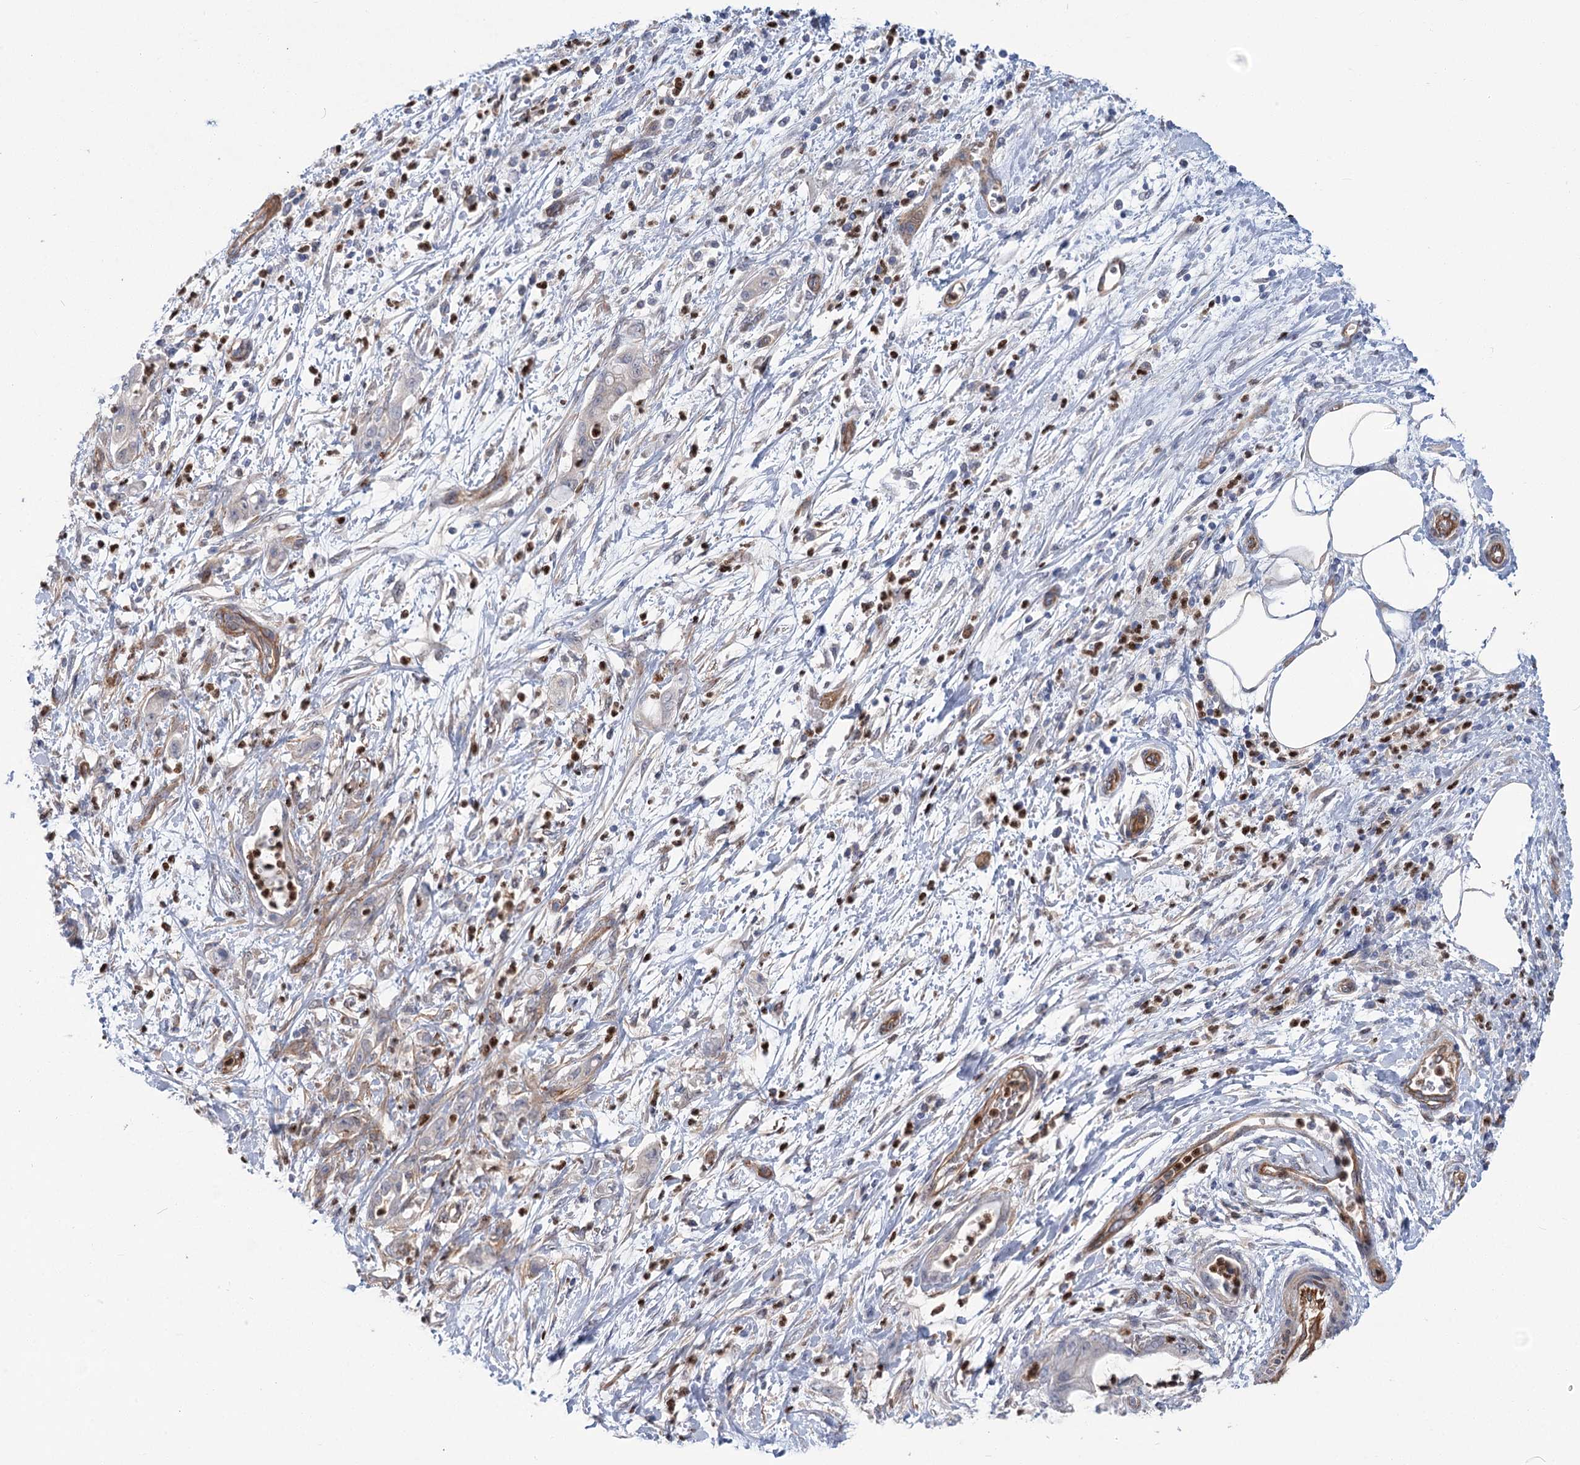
{"staining": {"intensity": "weak", "quantity": "<25%", "location": "cytoplasmic/membranous"}, "tissue": "pancreatic cancer", "cell_type": "Tumor cells", "image_type": "cancer", "snomed": [{"axis": "morphology", "description": "Adenocarcinoma, NOS"}, {"axis": "topography", "description": "Pancreas"}], "caption": "IHC histopathology image of neoplastic tissue: human adenocarcinoma (pancreatic) stained with DAB displays no significant protein staining in tumor cells.", "gene": "THAP6", "patient": {"sex": "female", "age": 55}}